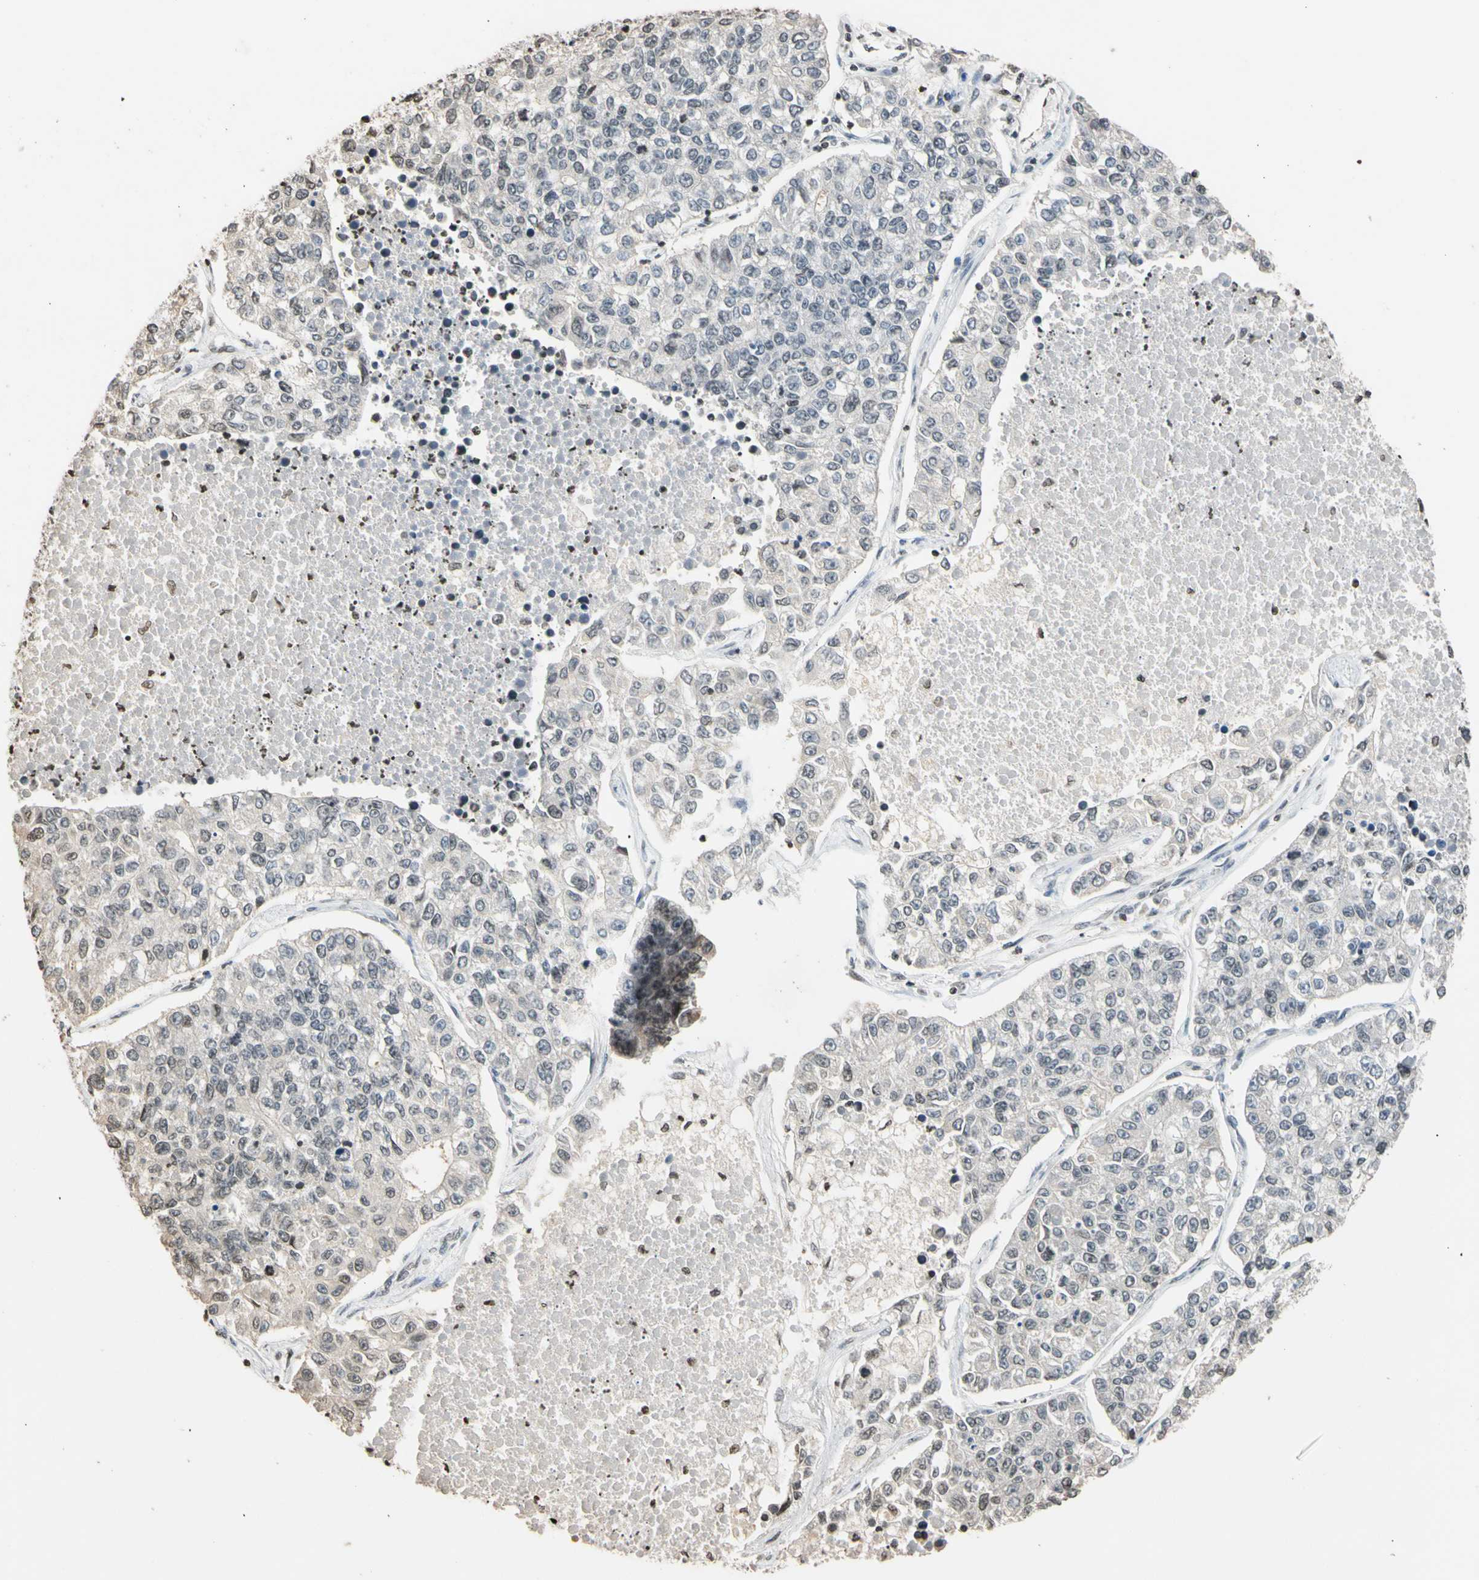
{"staining": {"intensity": "negative", "quantity": "none", "location": "none"}, "tissue": "lung cancer", "cell_type": "Tumor cells", "image_type": "cancer", "snomed": [{"axis": "morphology", "description": "Adenocarcinoma, NOS"}, {"axis": "topography", "description": "Lung"}], "caption": "Human lung adenocarcinoma stained for a protein using immunohistochemistry (IHC) exhibits no staining in tumor cells.", "gene": "GPX4", "patient": {"sex": "male", "age": 49}}